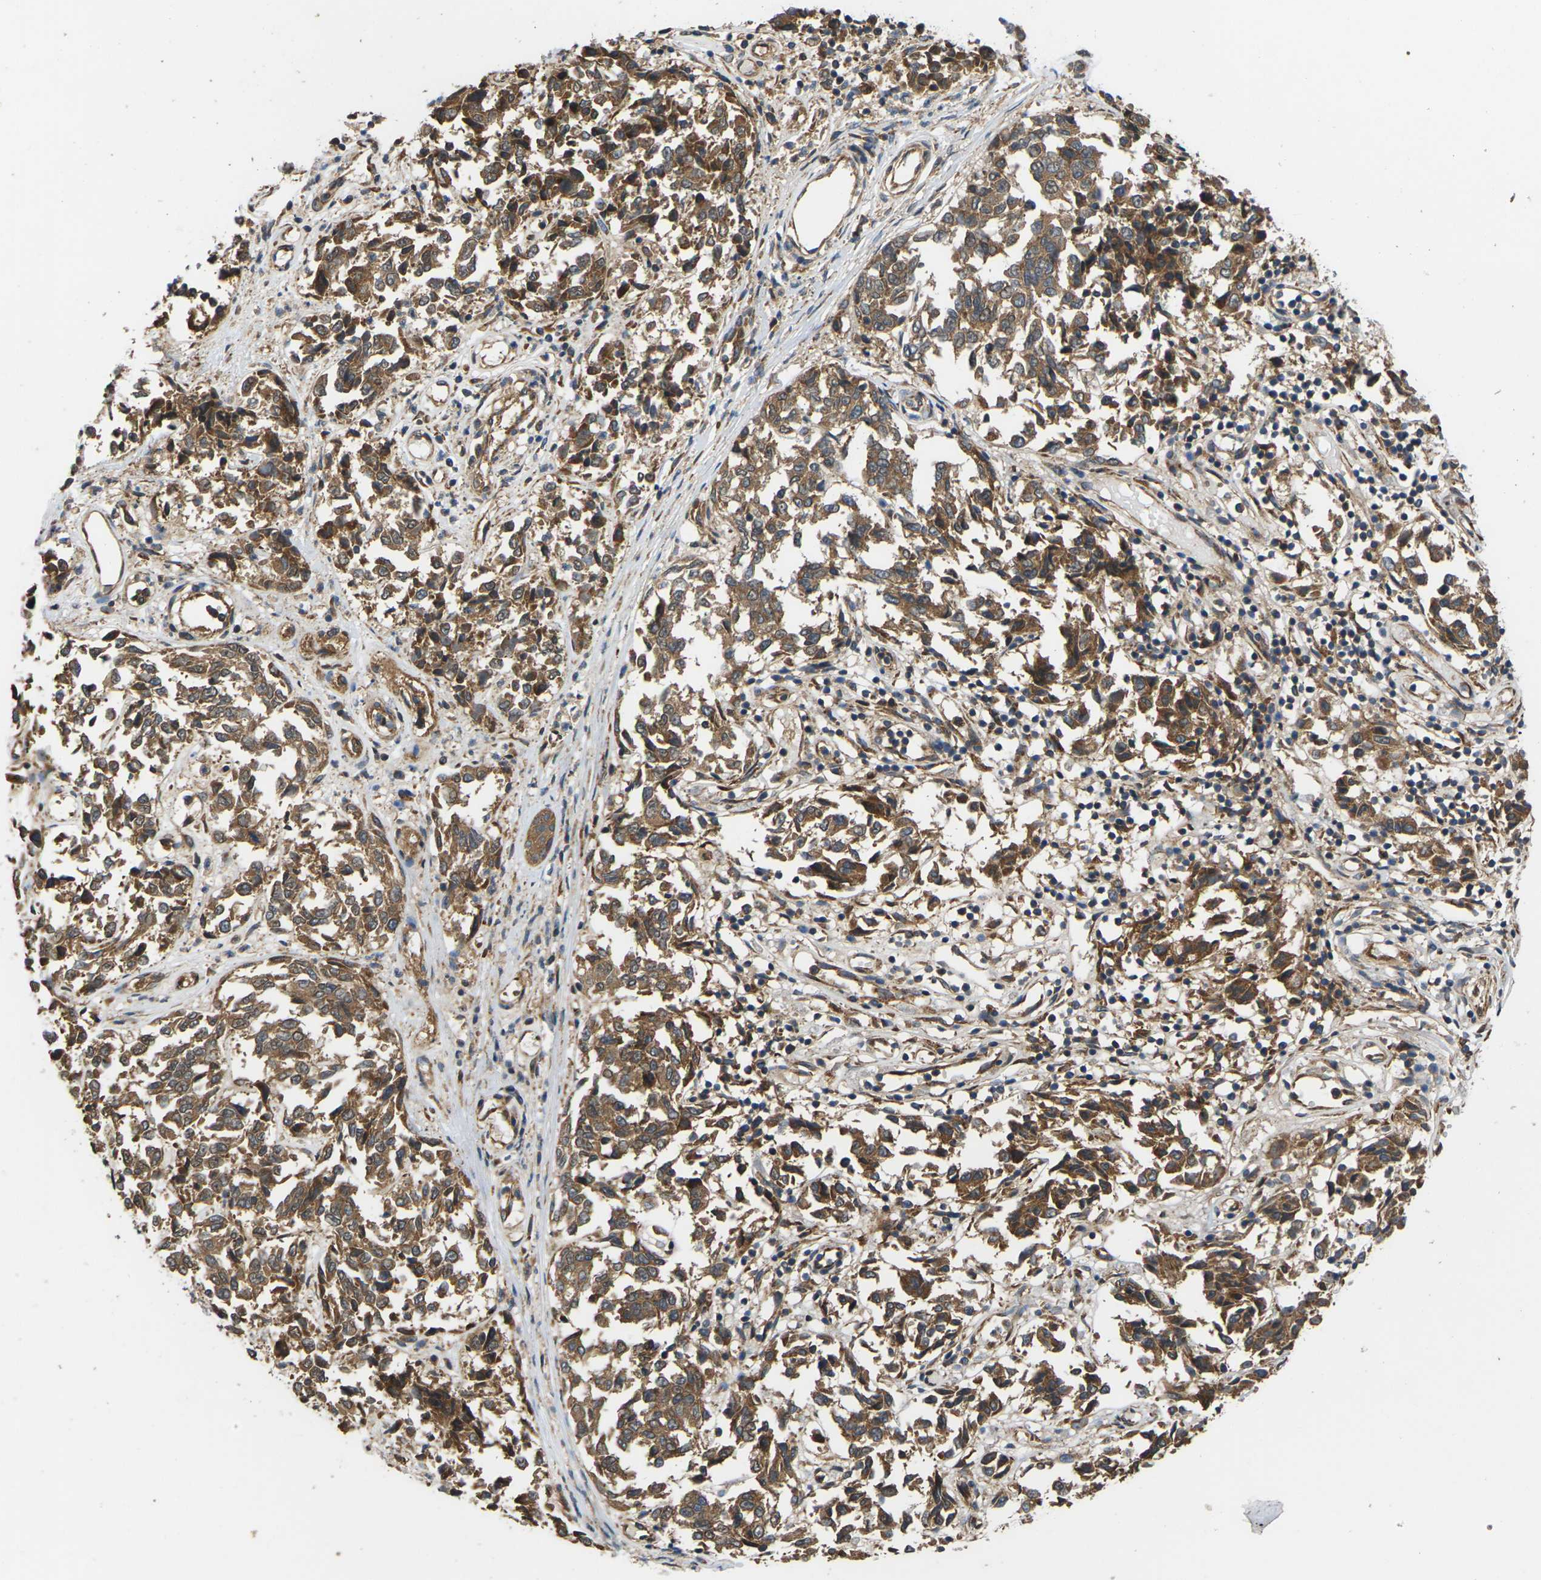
{"staining": {"intensity": "moderate", "quantity": ">75%", "location": "cytoplasmic/membranous"}, "tissue": "melanoma", "cell_type": "Tumor cells", "image_type": "cancer", "snomed": [{"axis": "morphology", "description": "Malignant melanoma, NOS"}, {"axis": "topography", "description": "Skin"}], "caption": "Human melanoma stained with a protein marker exhibits moderate staining in tumor cells.", "gene": "NRAS", "patient": {"sex": "female", "age": 64}}